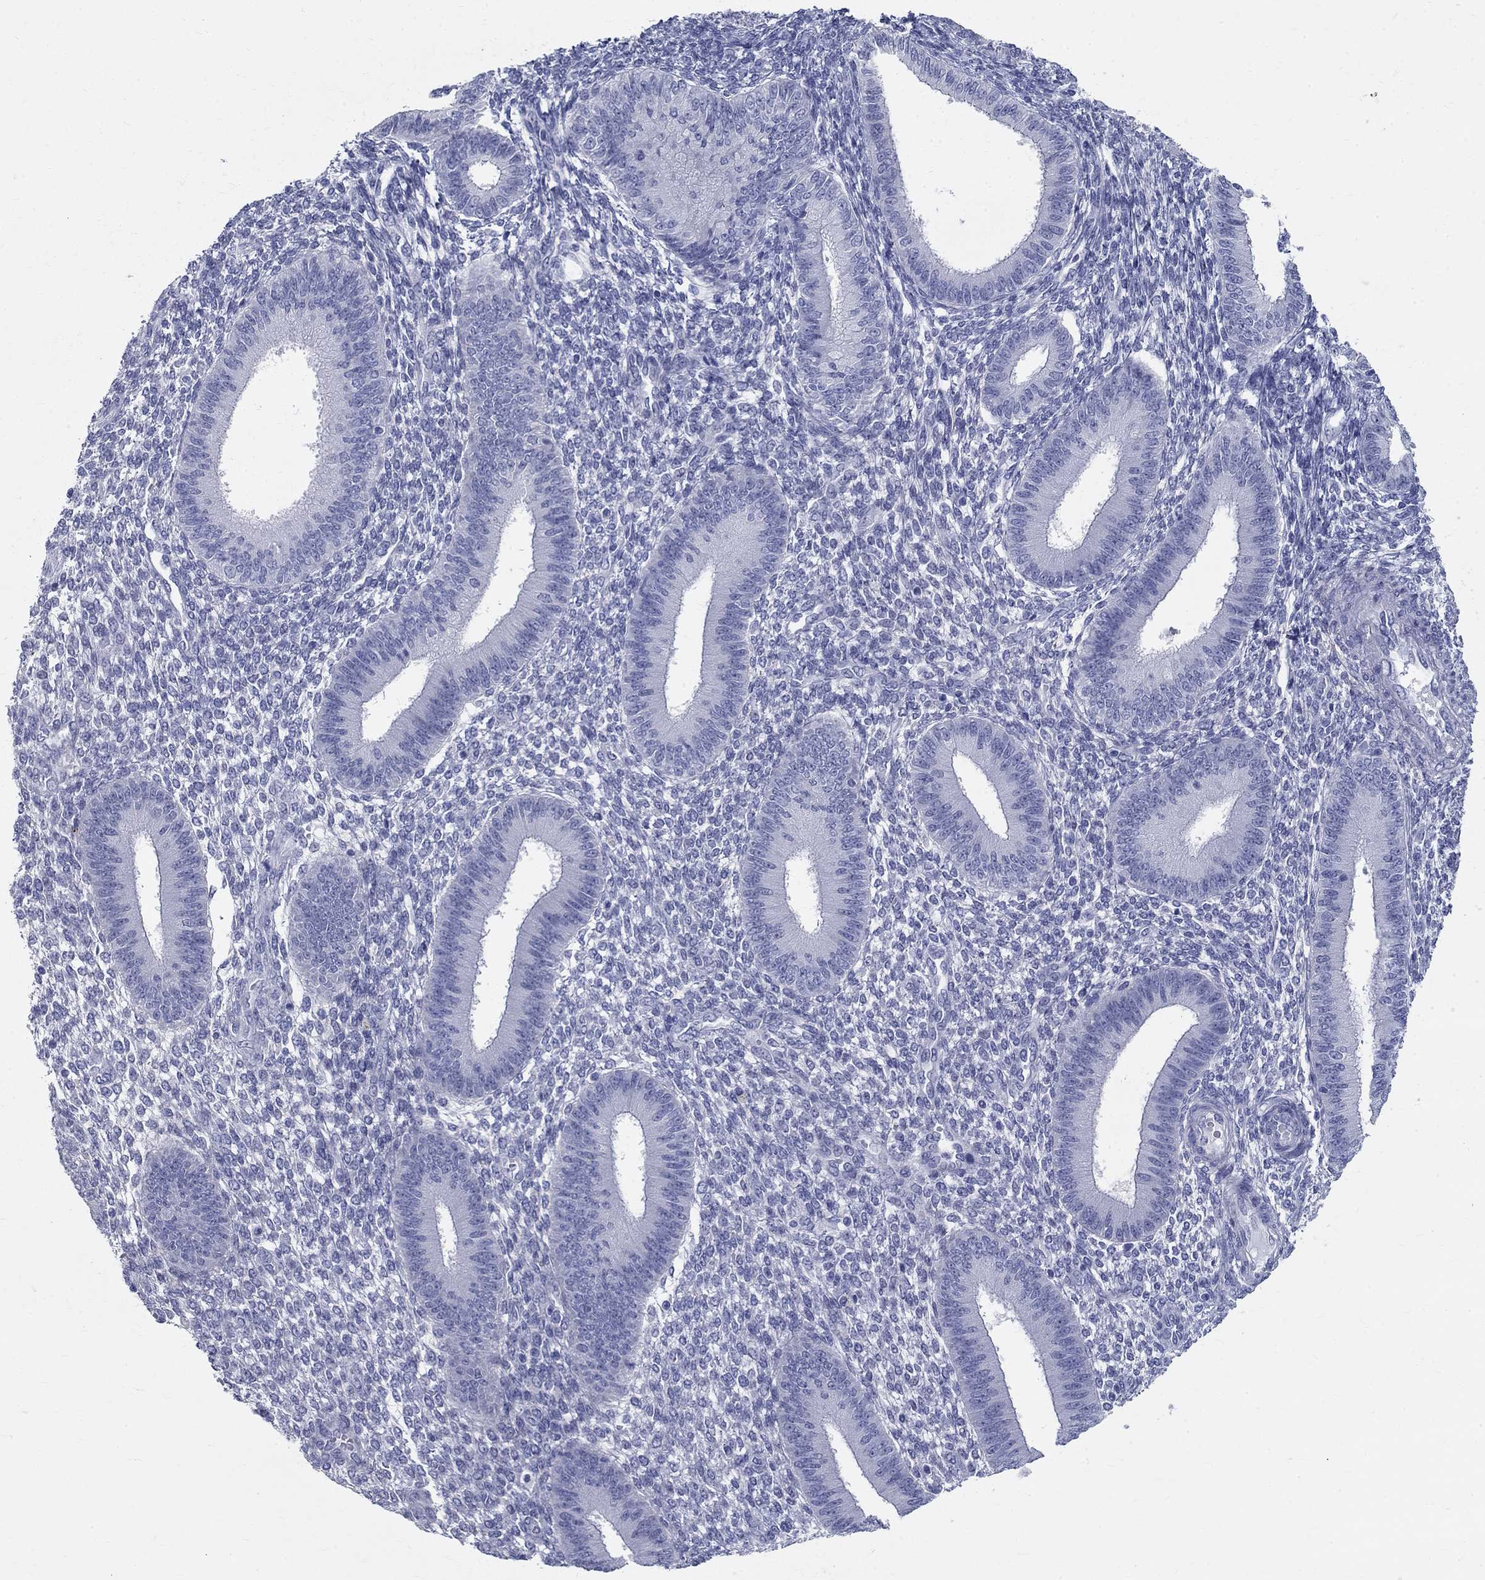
{"staining": {"intensity": "negative", "quantity": "none", "location": "none"}, "tissue": "endometrium", "cell_type": "Cells in endometrial stroma", "image_type": "normal", "snomed": [{"axis": "morphology", "description": "Normal tissue, NOS"}, {"axis": "topography", "description": "Endometrium"}], "caption": "This is an IHC micrograph of unremarkable human endometrium. There is no expression in cells in endometrial stroma.", "gene": "TGM4", "patient": {"sex": "female", "age": 39}}